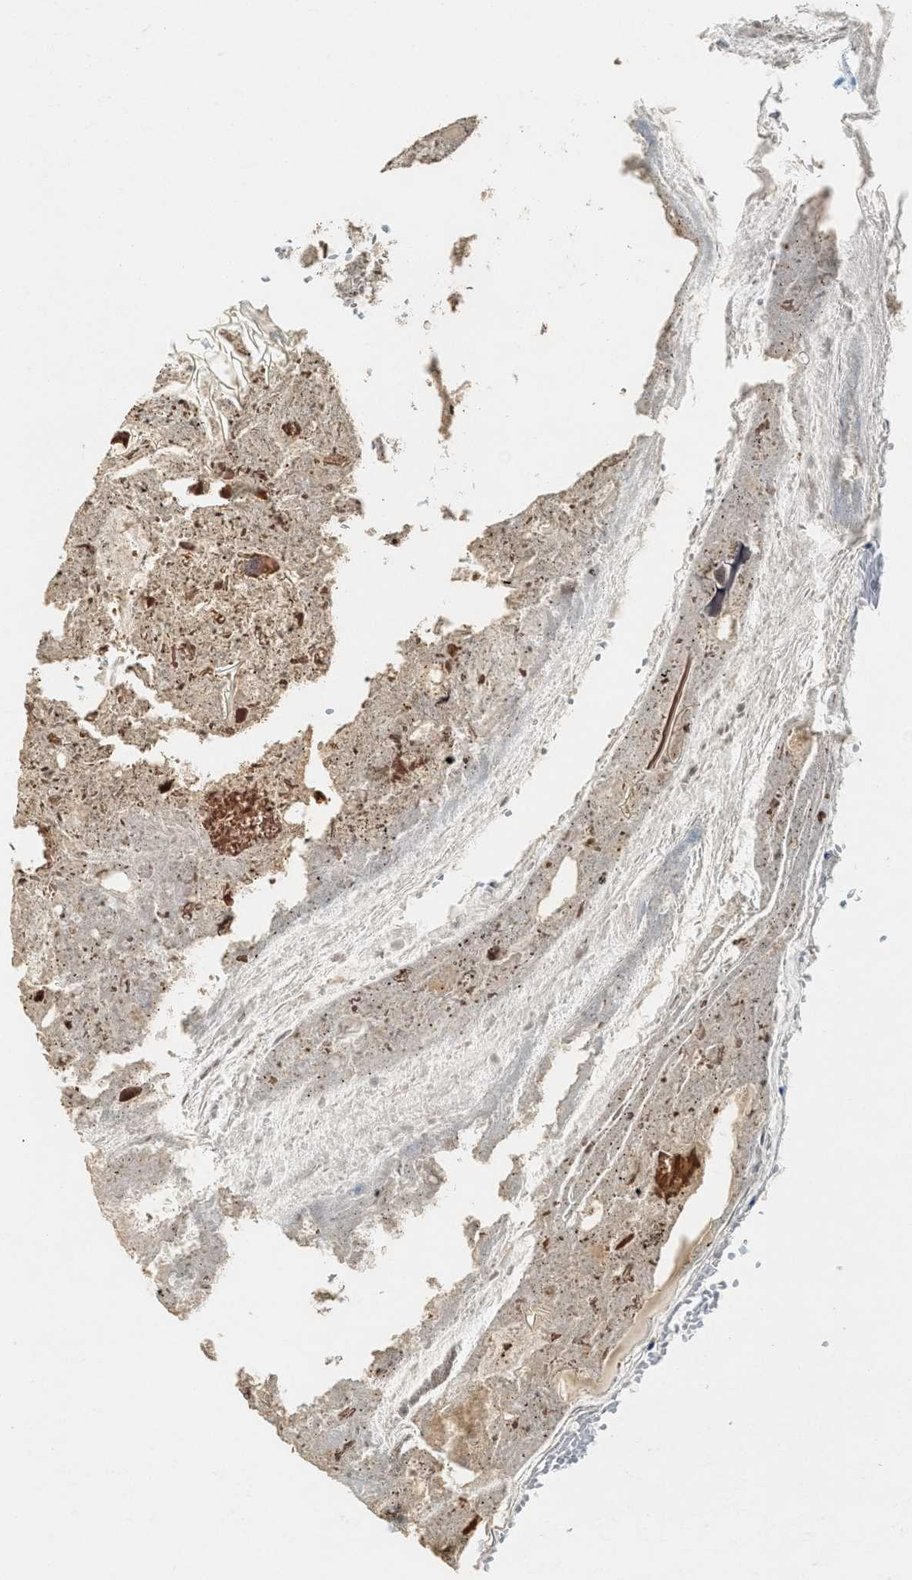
{"staining": {"intensity": "moderate", "quantity": "25%-75%", "location": "cytoplasmic/membranous"}, "tissue": "appendix", "cell_type": "Glandular cells", "image_type": "normal", "snomed": [{"axis": "morphology", "description": "Normal tissue, NOS"}, {"axis": "topography", "description": "Appendix"}], "caption": "Protein analysis of unremarkable appendix reveals moderate cytoplasmic/membranous staining in about 25%-75% of glandular cells. Using DAB (brown) and hematoxylin (blue) stains, captured at high magnification using brightfield microscopy.", "gene": "FYN", "patient": {"sex": "female", "age": 10}}